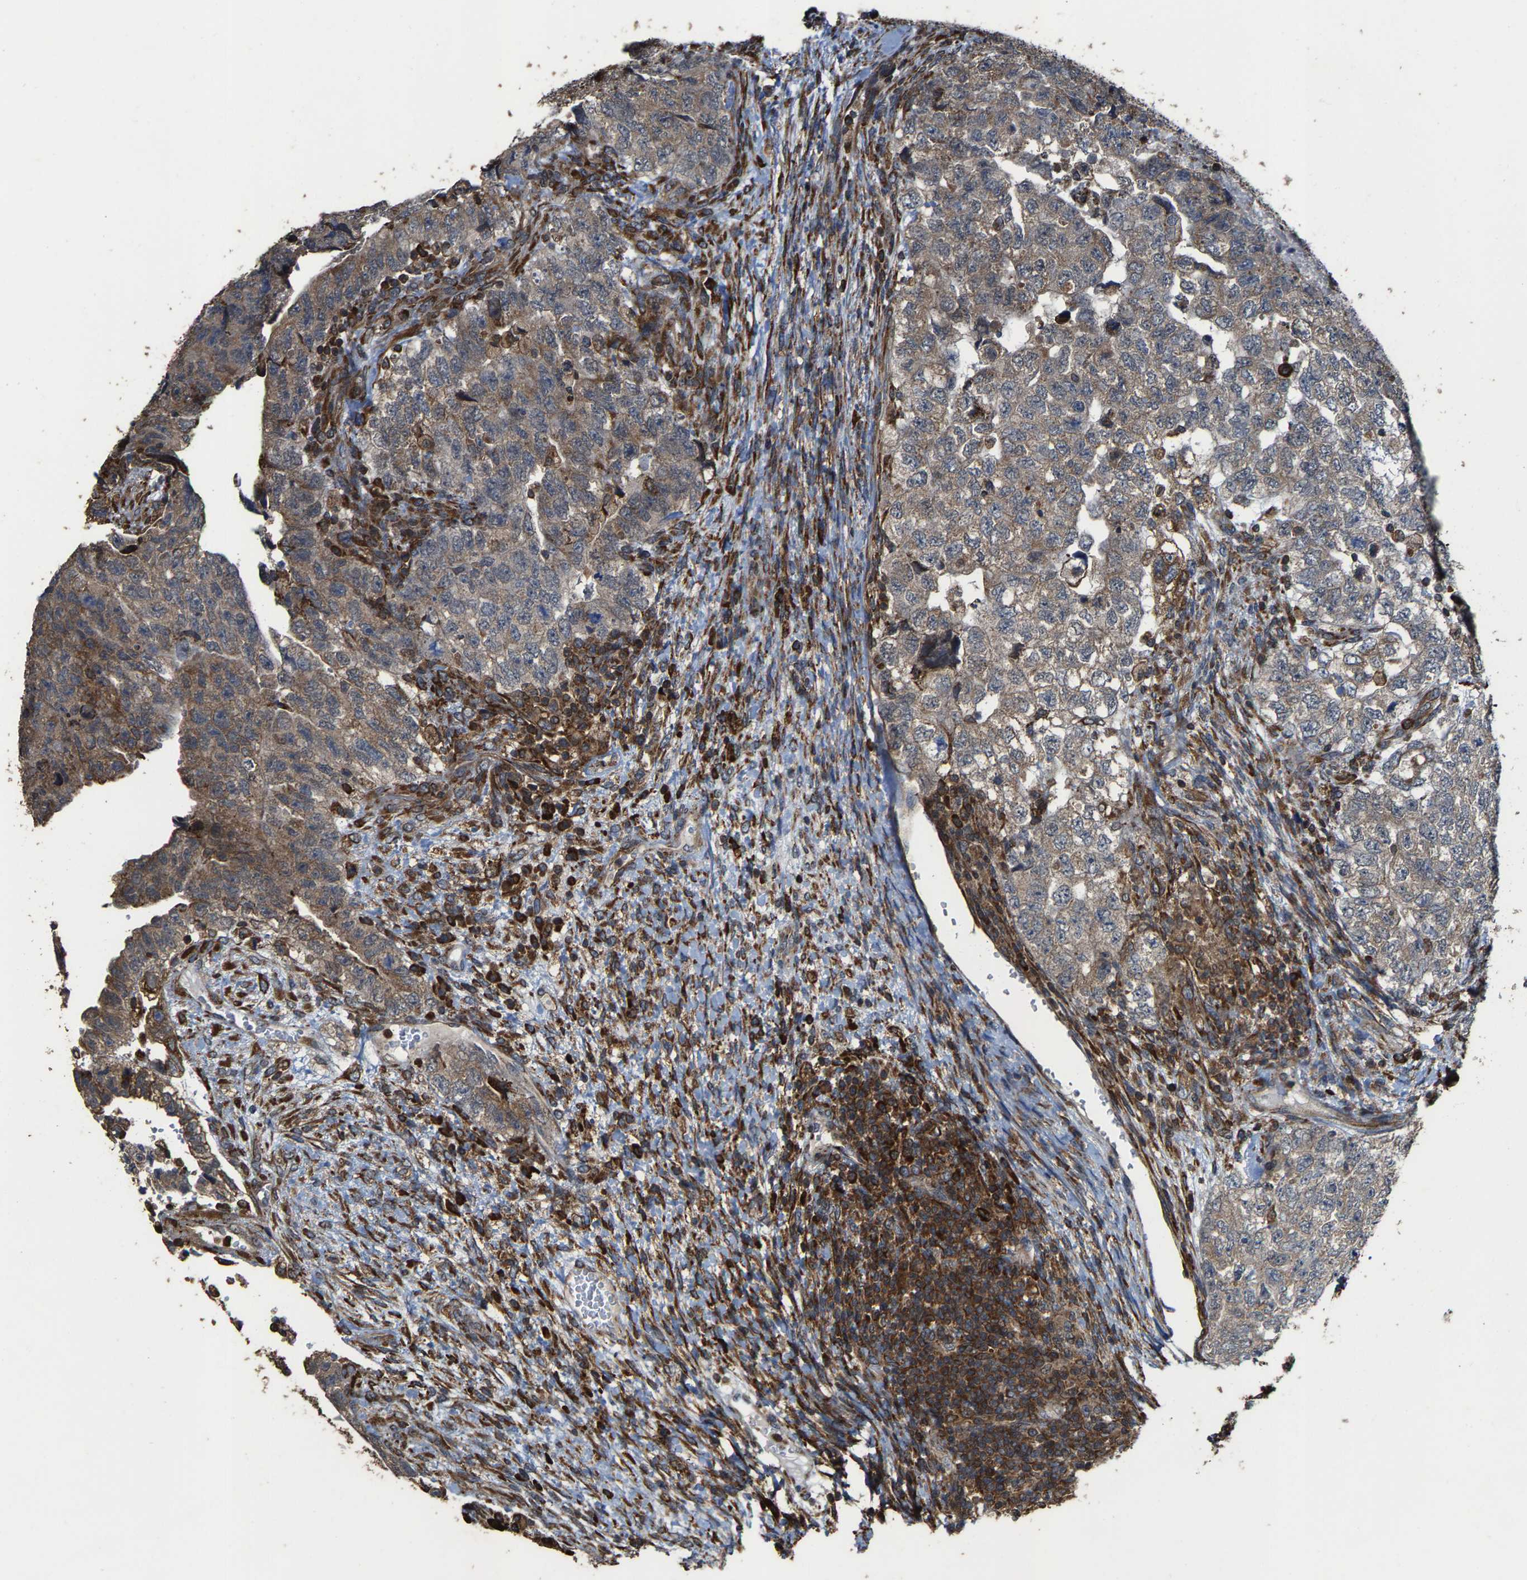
{"staining": {"intensity": "weak", "quantity": ">75%", "location": "cytoplasmic/membranous"}, "tissue": "testis cancer", "cell_type": "Tumor cells", "image_type": "cancer", "snomed": [{"axis": "morphology", "description": "Carcinoma, Embryonal, NOS"}, {"axis": "topography", "description": "Testis"}], "caption": "DAB (3,3'-diaminobenzidine) immunohistochemical staining of human testis embryonal carcinoma demonstrates weak cytoplasmic/membranous protein staining in approximately >75% of tumor cells. Immunohistochemistry stains the protein in brown and the nuclei are stained blue.", "gene": "FGD3", "patient": {"sex": "male", "age": 36}}